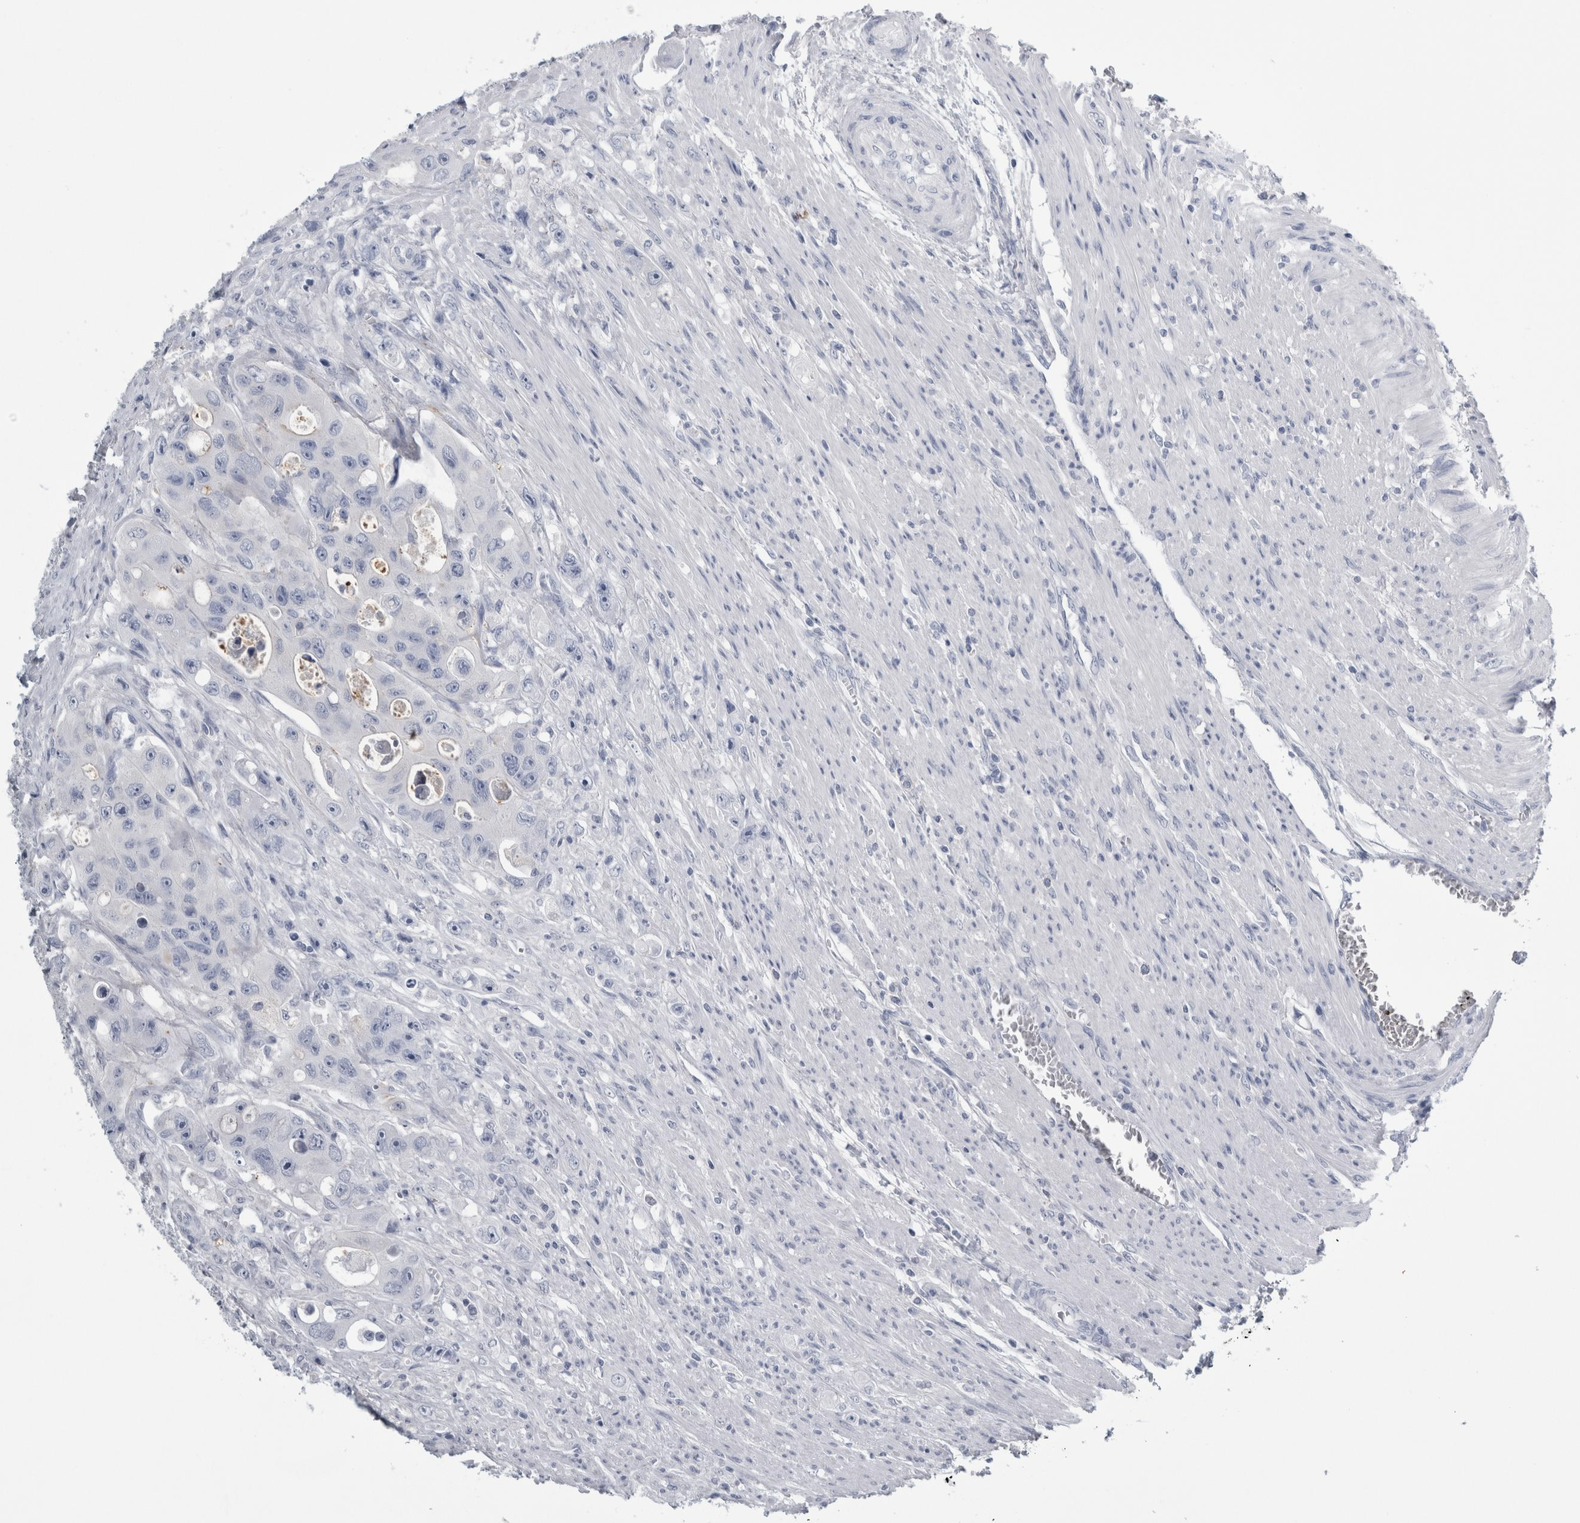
{"staining": {"intensity": "negative", "quantity": "none", "location": "none"}, "tissue": "colorectal cancer", "cell_type": "Tumor cells", "image_type": "cancer", "snomed": [{"axis": "morphology", "description": "Adenocarcinoma, NOS"}, {"axis": "topography", "description": "Colon"}], "caption": "This is an immunohistochemistry (IHC) image of colorectal cancer. There is no positivity in tumor cells.", "gene": "ANKFY1", "patient": {"sex": "female", "age": 46}}